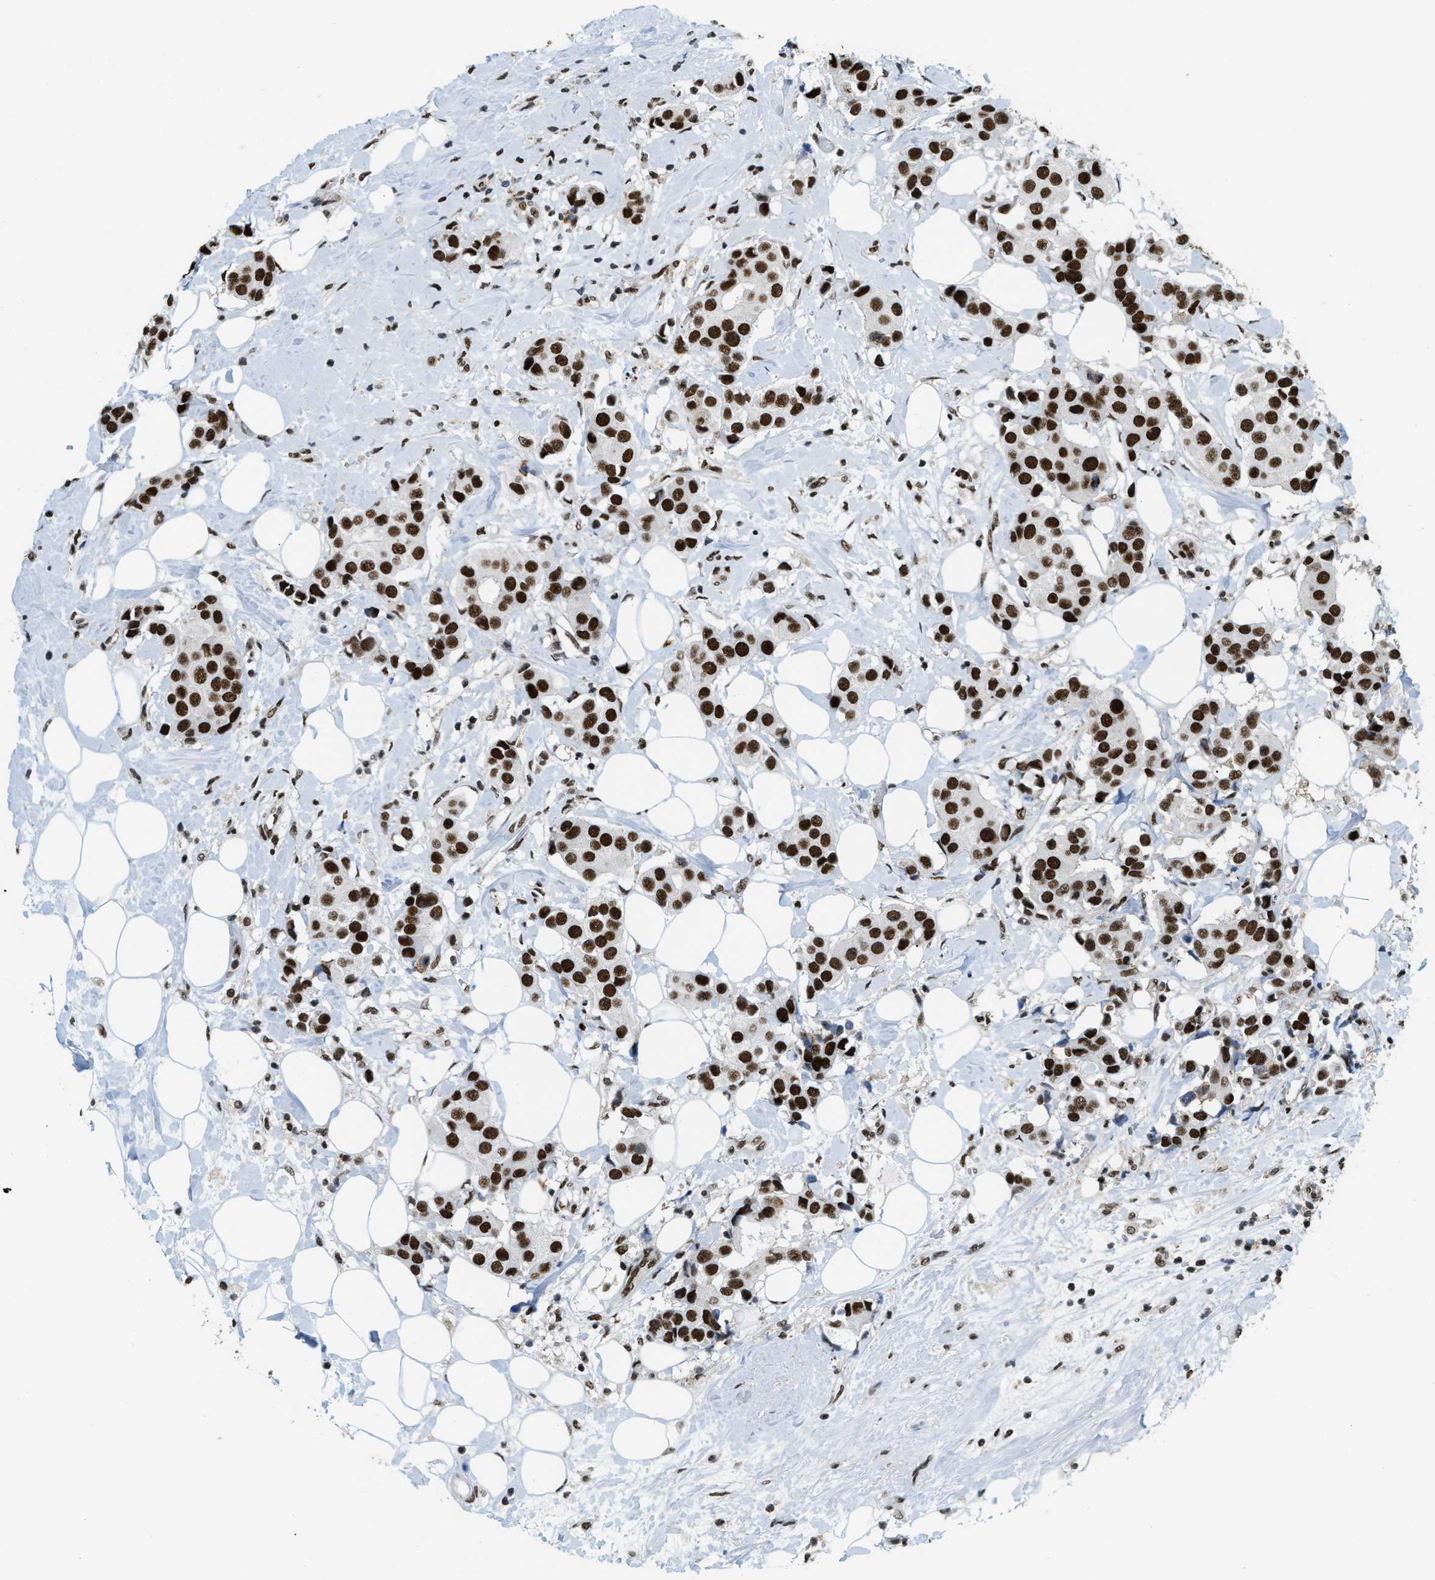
{"staining": {"intensity": "strong", "quantity": ">75%", "location": "nuclear"}, "tissue": "breast cancer", "cell_type": "Tumor cells", "image_type": "cancer", "snomed": [{"axis": "morphology", "description": "Normal tissue, NOS"}, {"axis": "morphology", "description": "Duct carcinoma"}, {"axis": "topography", "description": "Breast"}], "caption": "Protein analysis of infiltrating ductal carcinoma (breast) tissue demonstrates strong nuclear staining in approximately >75% of tumor cells.", "gene": "NUMA1", "patient": {"sex": "female", "age": 39}}